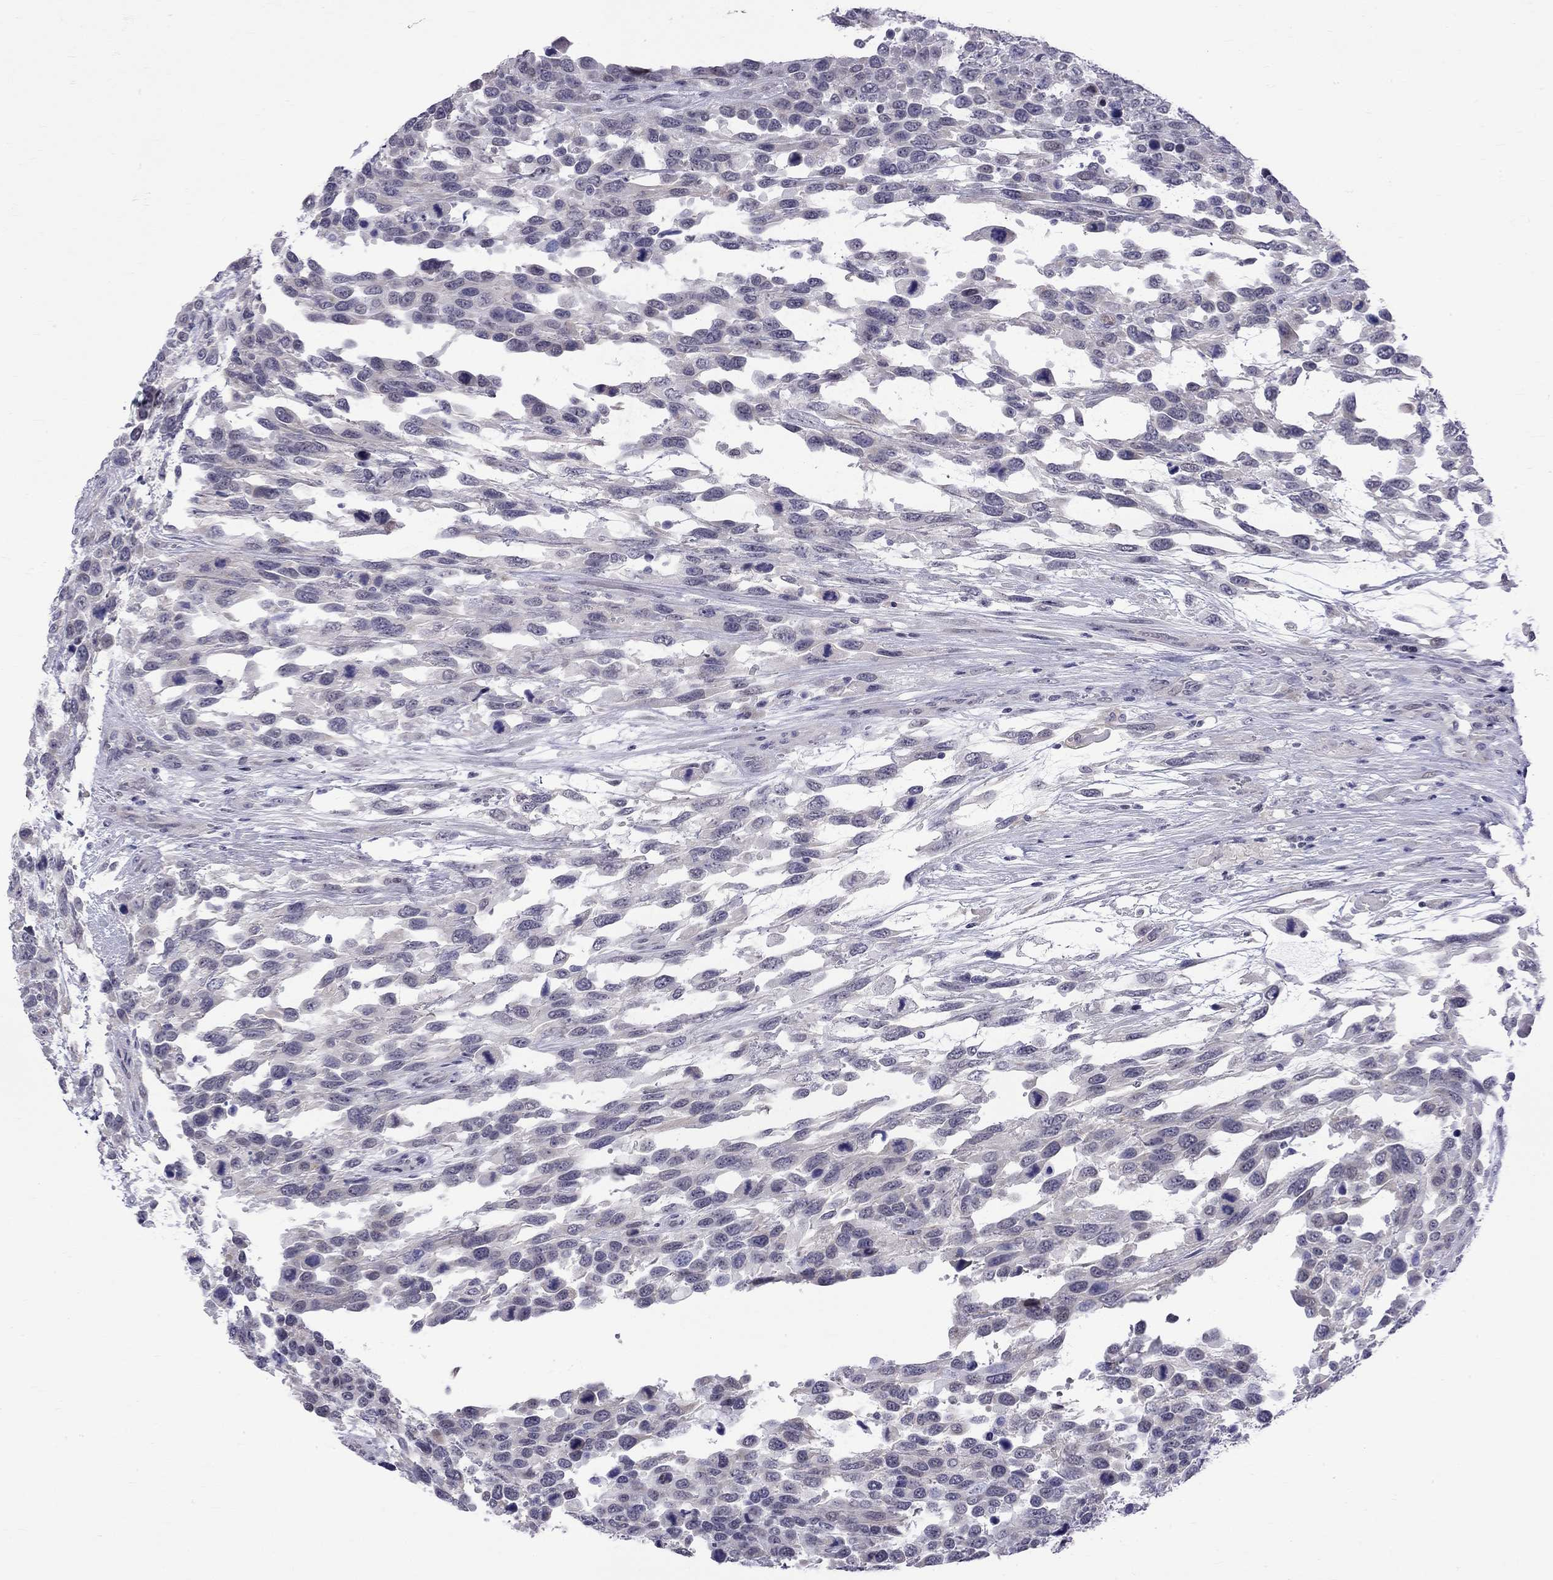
{"staining": {"intensity": "negative", "quantity": "none", "location": "none"}, "tissue": "urothelial cancer", "cell_type": "Tumor cells", "image_type": "cancer", "snomed": [{"axis": "morphology", "description": "Urothelial carcinoma, High grade"}, {"axis": "topography", "description": "Urinary bladder"}], "caption": "IHC of human high-grade urothelial carcinoma reveals no staining in tumor cells.", "gene": "RTL9", "patient": {"sex": "female", "age": 70}}